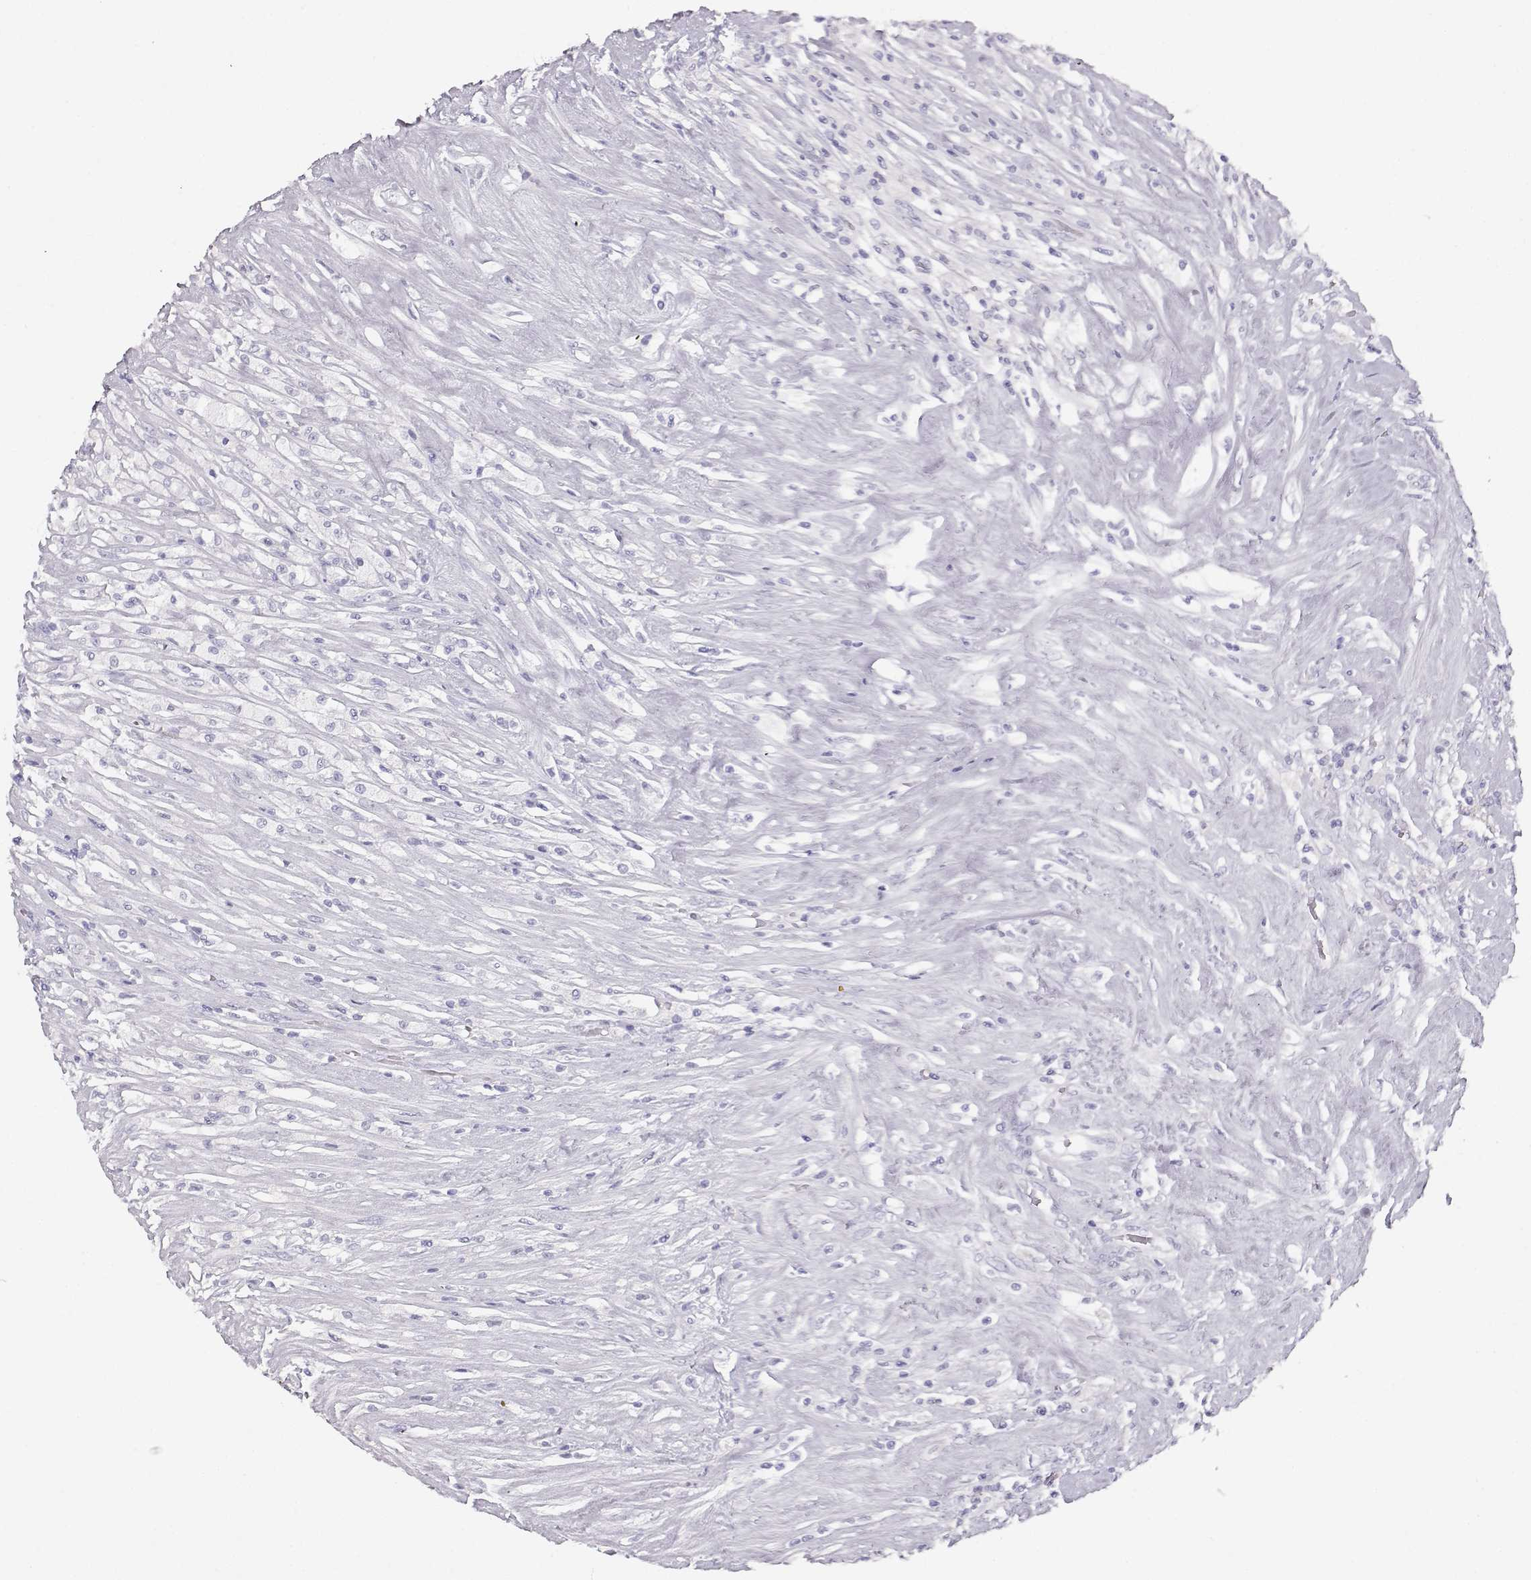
{"staining": {"intensity": "negative", "quantity": "none", "location": "none"}, "tissue": "testis cancer", "cell_type": "Tumor cells", "image_type": "cancer", "snomed": [{"axis": "morphology", "description": "Necrosis, NOS"}, {"axis": "morphology", "description": "Carcinoma, Embryonal, NOS"}, {"axis": "topography", "description": "Testis"}], "caption": "Tumor cells are negative for brown protein staining in testis cancer.", "gene": "TKTL1", "patient": {"sex": "male", "age": 19}}